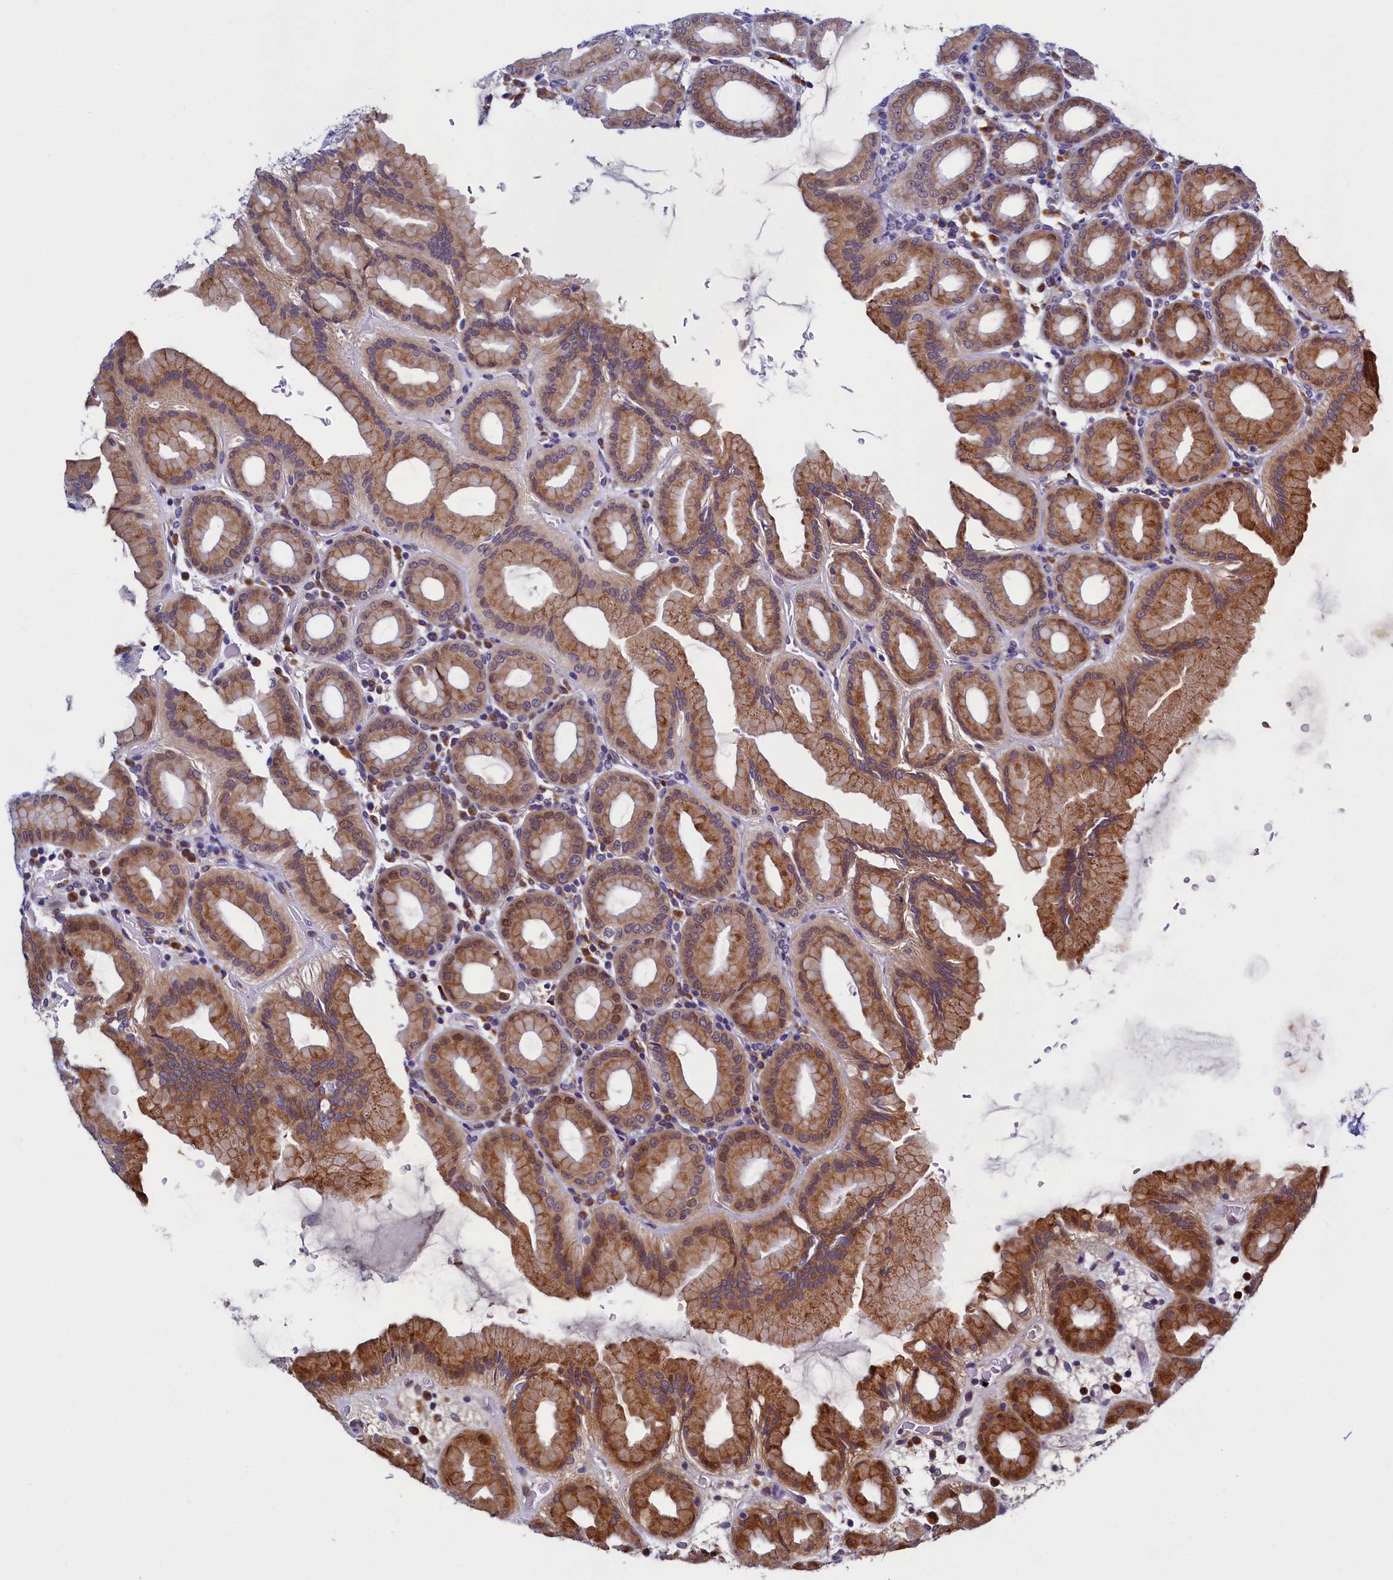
{"staining": {"intensity": "moderate", "quantity": "25%-75%", "location": "cytoplasmic/membranous"}, "tissue": "stomach", "cell_type": "Glandular cells", "image_type": "normal", "snomed": [{"axis": "morphology", "description": "Normal tissue, NOS"}, {"axis": "topography", "description": "Stomach, upper"}], "caption": "Normal stomach was stained to show a protein in brown. There is medium levels of moderate cytoplasmic/membranous staining in approximately 25%-75% of glandular cells. The staining was performed using DAB, with brown indicating positive protein expression. Nuclei are stained blue with hematoxylin.", "gene": "SLC16A14", "patient": {"sex": "male", "age": 68}}